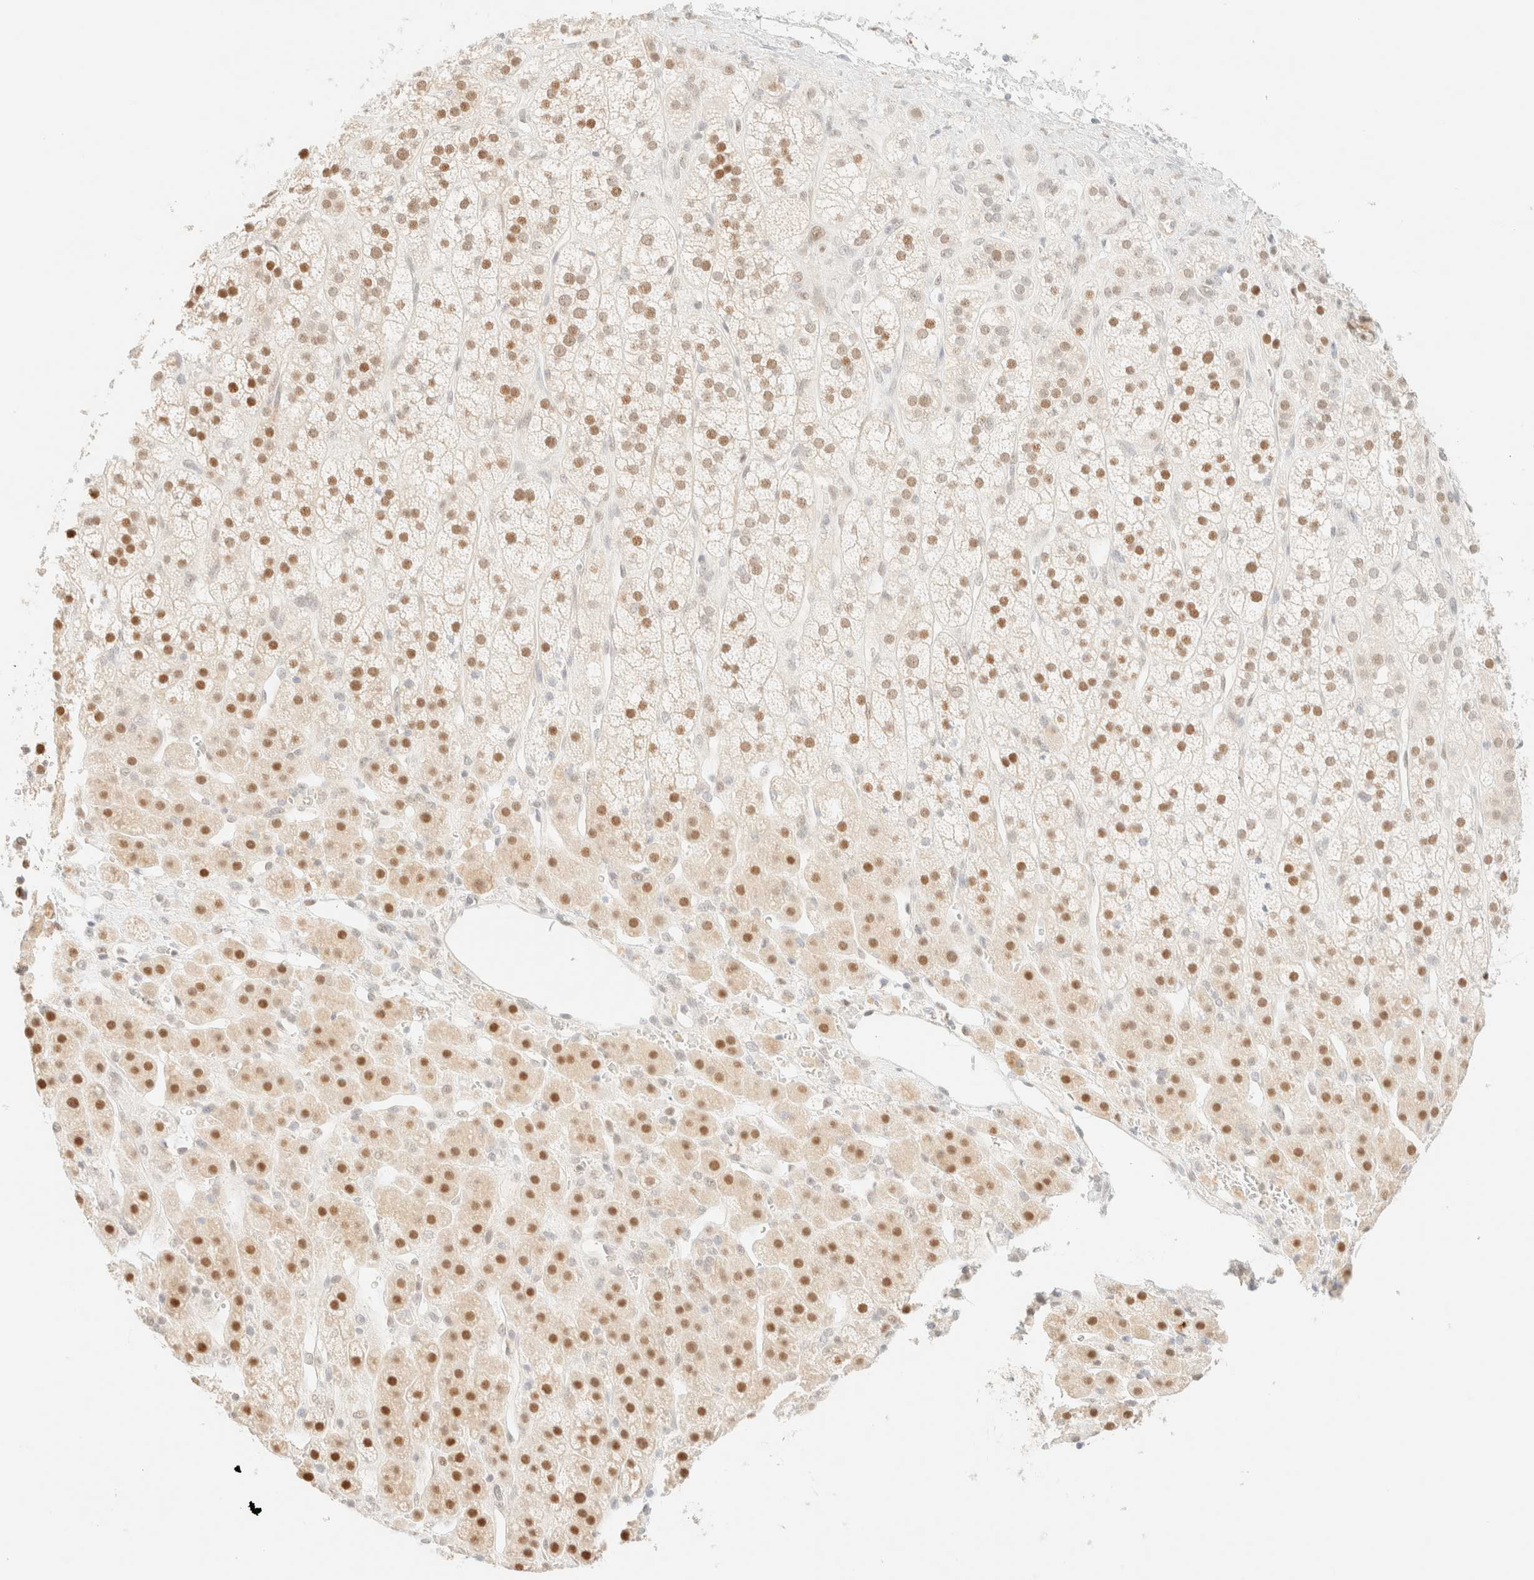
{"staining": {"intensity": "moderate", "quantity": ">75%", "location": "nuclear"}, "tissue": "adrenal gland", "cell_type": "Glandular cells", "image_type": "normal", "snomed": [{"axis": "morphology", "description": "Normal tissue, NOS"}, {"axis": "topography", "description": "Adrenal gland"}], "caption": "An image showing moderate nuclear positivity in about >75% of glandular cells in normal adrenal gland, as visualized by brown immunohistochemical staining.", "gene": "TSR1", "patient": {"sex": "male", "age": 56}}